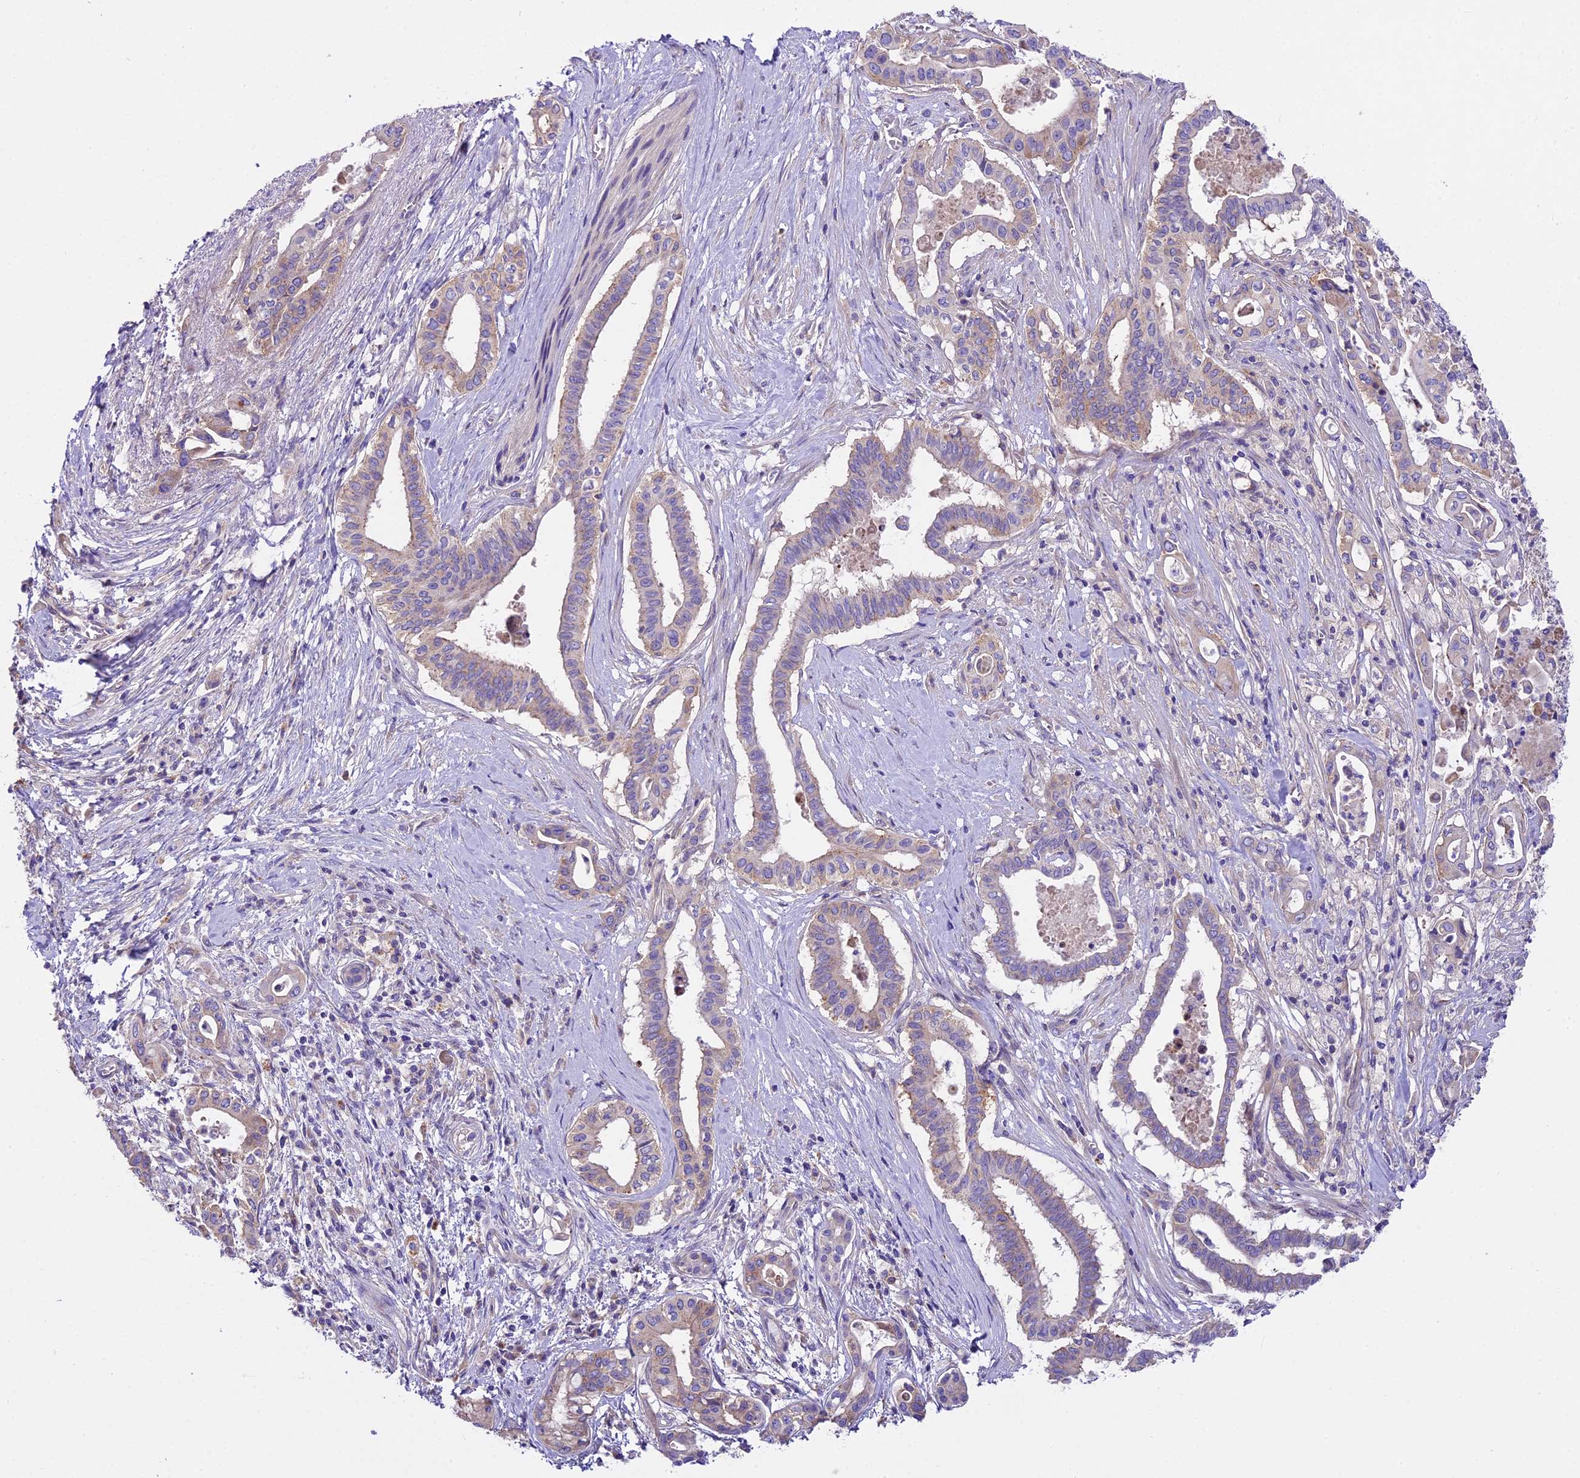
{"staining": {"intensity": "weak", "quantity": "25%-75%", "location": "cytoplasmic/membranous"}, "tissue": "pancreatic cancer", "cell_type": "Tumor cells", "image_type": "cancer", "snomed": [{"axis": "morphology", "description": "Adenocarcinoma, NOS"}, {"axis": "topography", "description": "Pancreas"}], "caption": "Brown immunohistochemical staining in pancreatic adenocarcinoma reveals weak cytoplasmic/membranous staining in about 25%-75% of tumor cells.", "gene": "PEMT", "patient": {"sex": "female", "age": 77}}